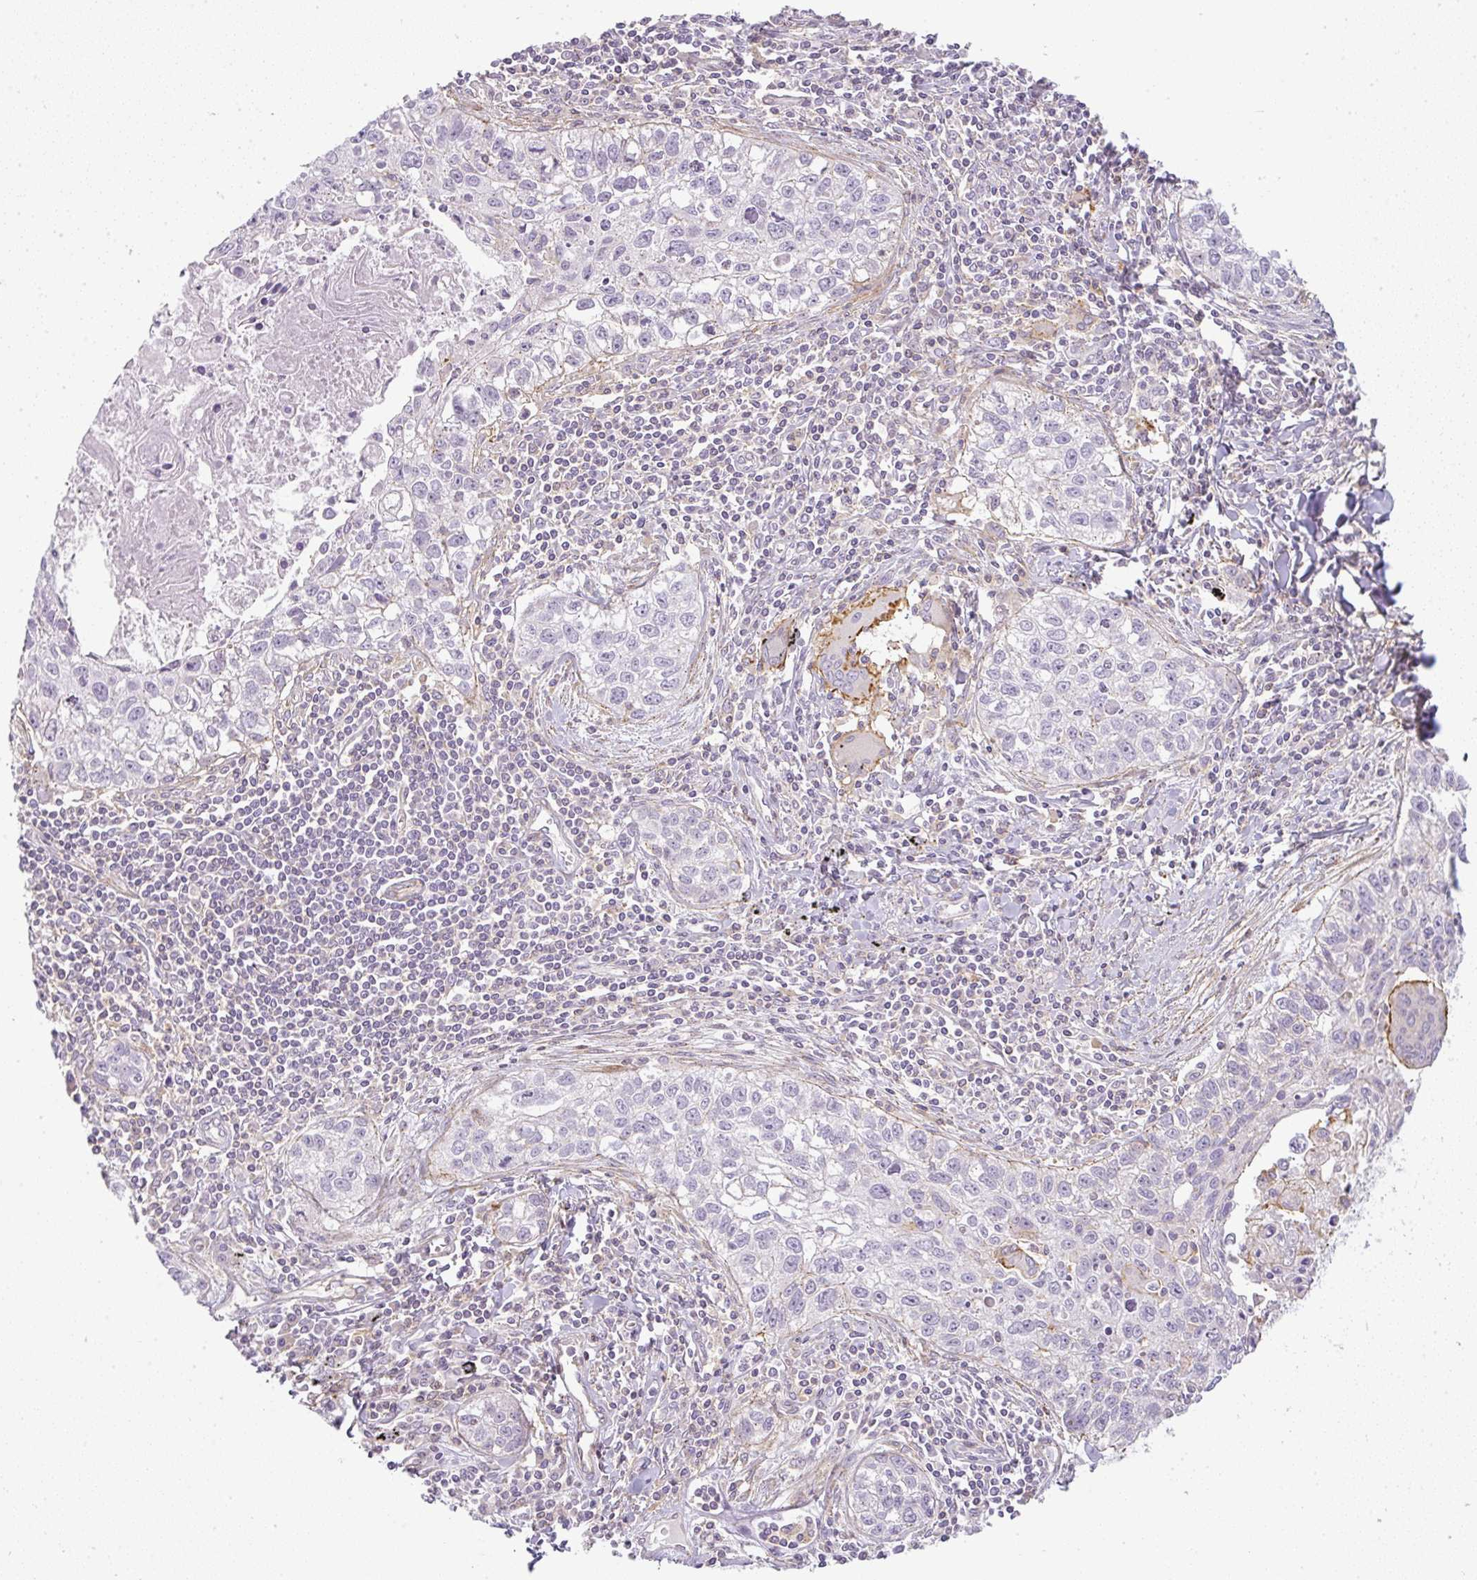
{"staining": {"intensity": "negative", "quantity": "none", "location": "none"}, "tissue": "lung cancer", "cell_type": "Tumor cells", "image_type": "cancer", "snomed": [{"axis": "morphology", "description": "Squamous cell carcinoma, NOS"}, {"axis": "topography", "description": "Lung"}], "caption": "Immunohistochemistry (IHC) of lung cancer demonstrates no expression in tumor cells. Brightfield microscopy of immunohistochemistry stained with DAB (brown) and hematoxylin (blue), captured at high magnification.", "gene": "SULF1", "patient": {"sex": "male", "age": 74}}